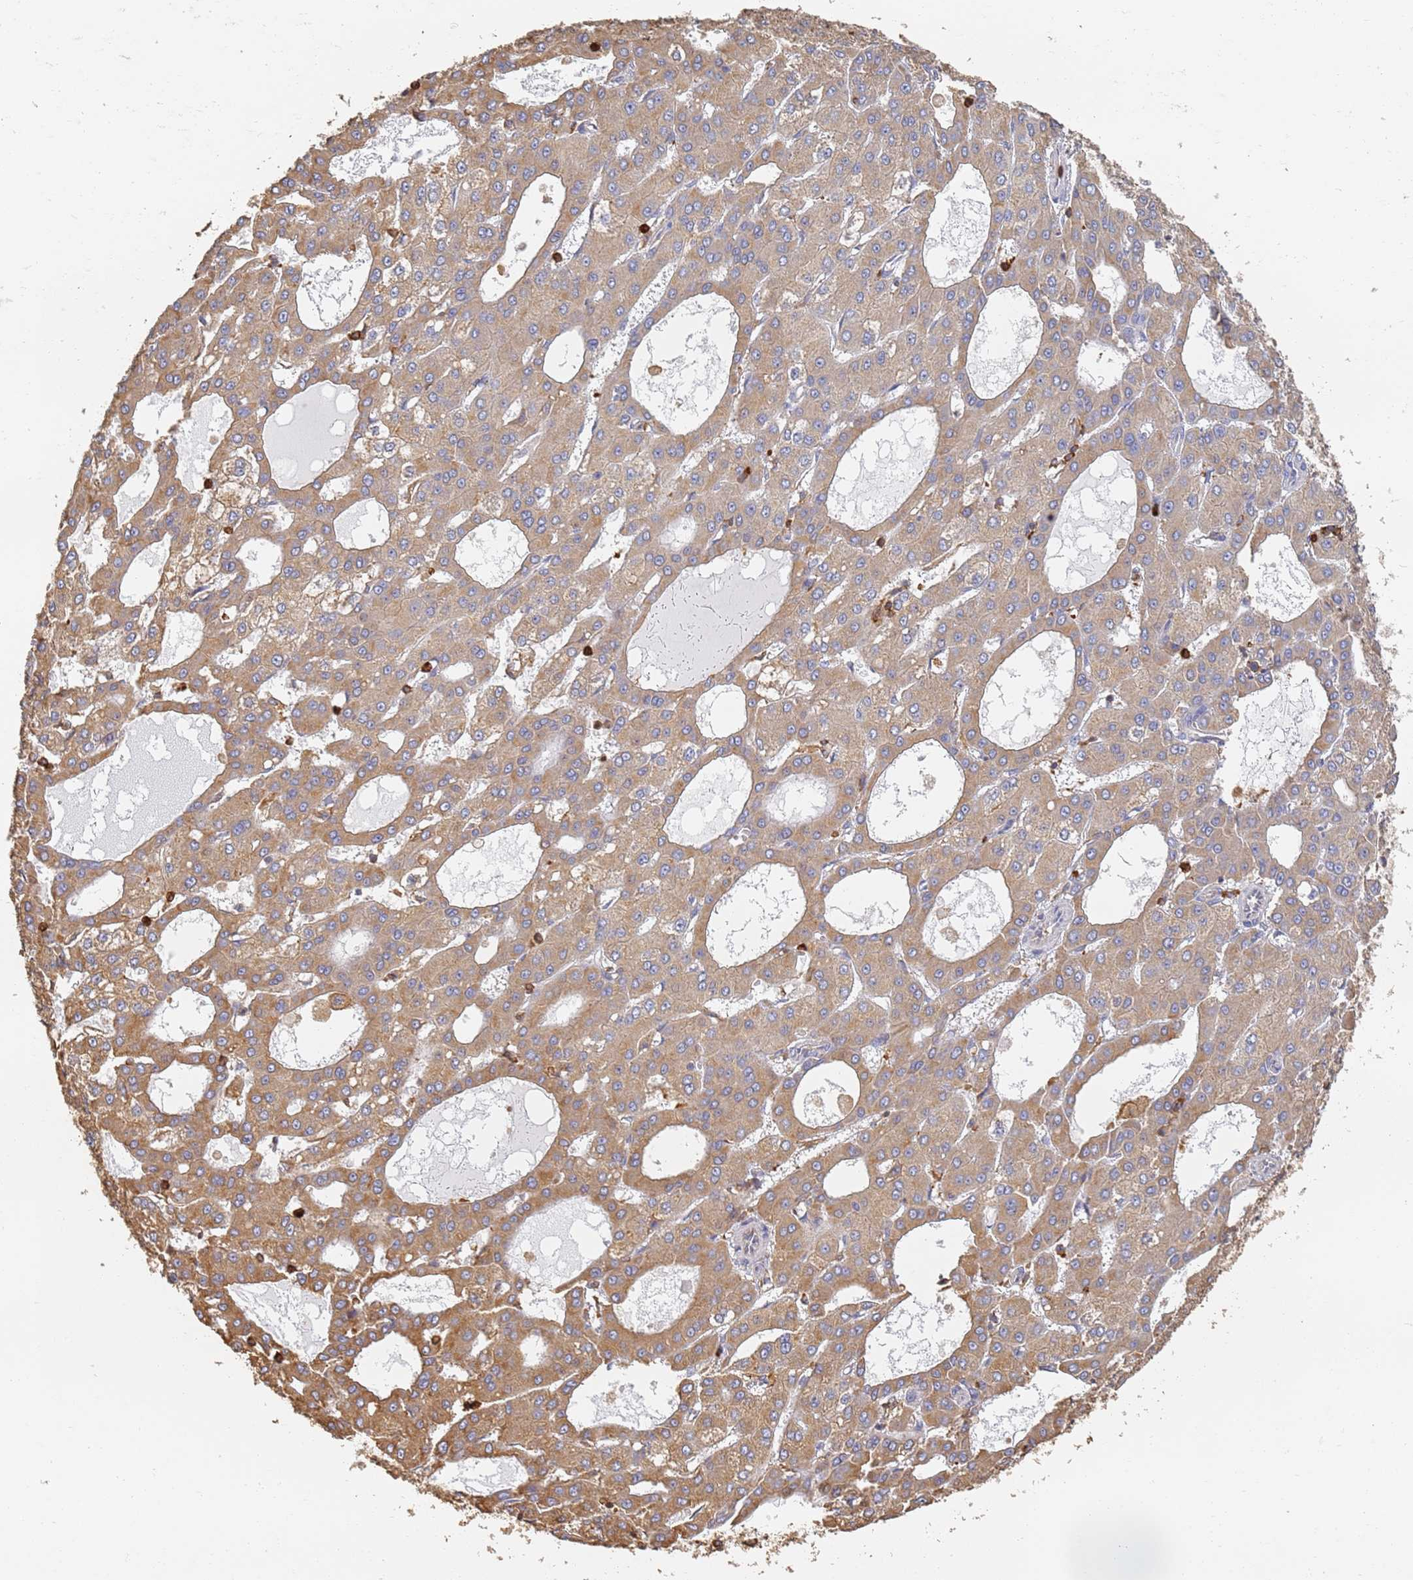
{"staining": {"intensity": "moderate", "quantity": ">75%", "location": "cytoplasmic/membranous"}, "tissue": "liver cancer", "cell_type": "Tumor cells", "image_type": "cancer", "snomed": [{"axis": "morphology", "description": "Carcinoma, Hepatocellular, NOS"}, {"axis": "topography", "description": "Liver"}], "caption": "An image of hepatocellular carcinoma (liver) stained for a protein exhibits moderate cytoplasmic/membranous brown staining in tumor cells.", "gene": "BIN2", "patient": {"sex": "male", "age": 47}}